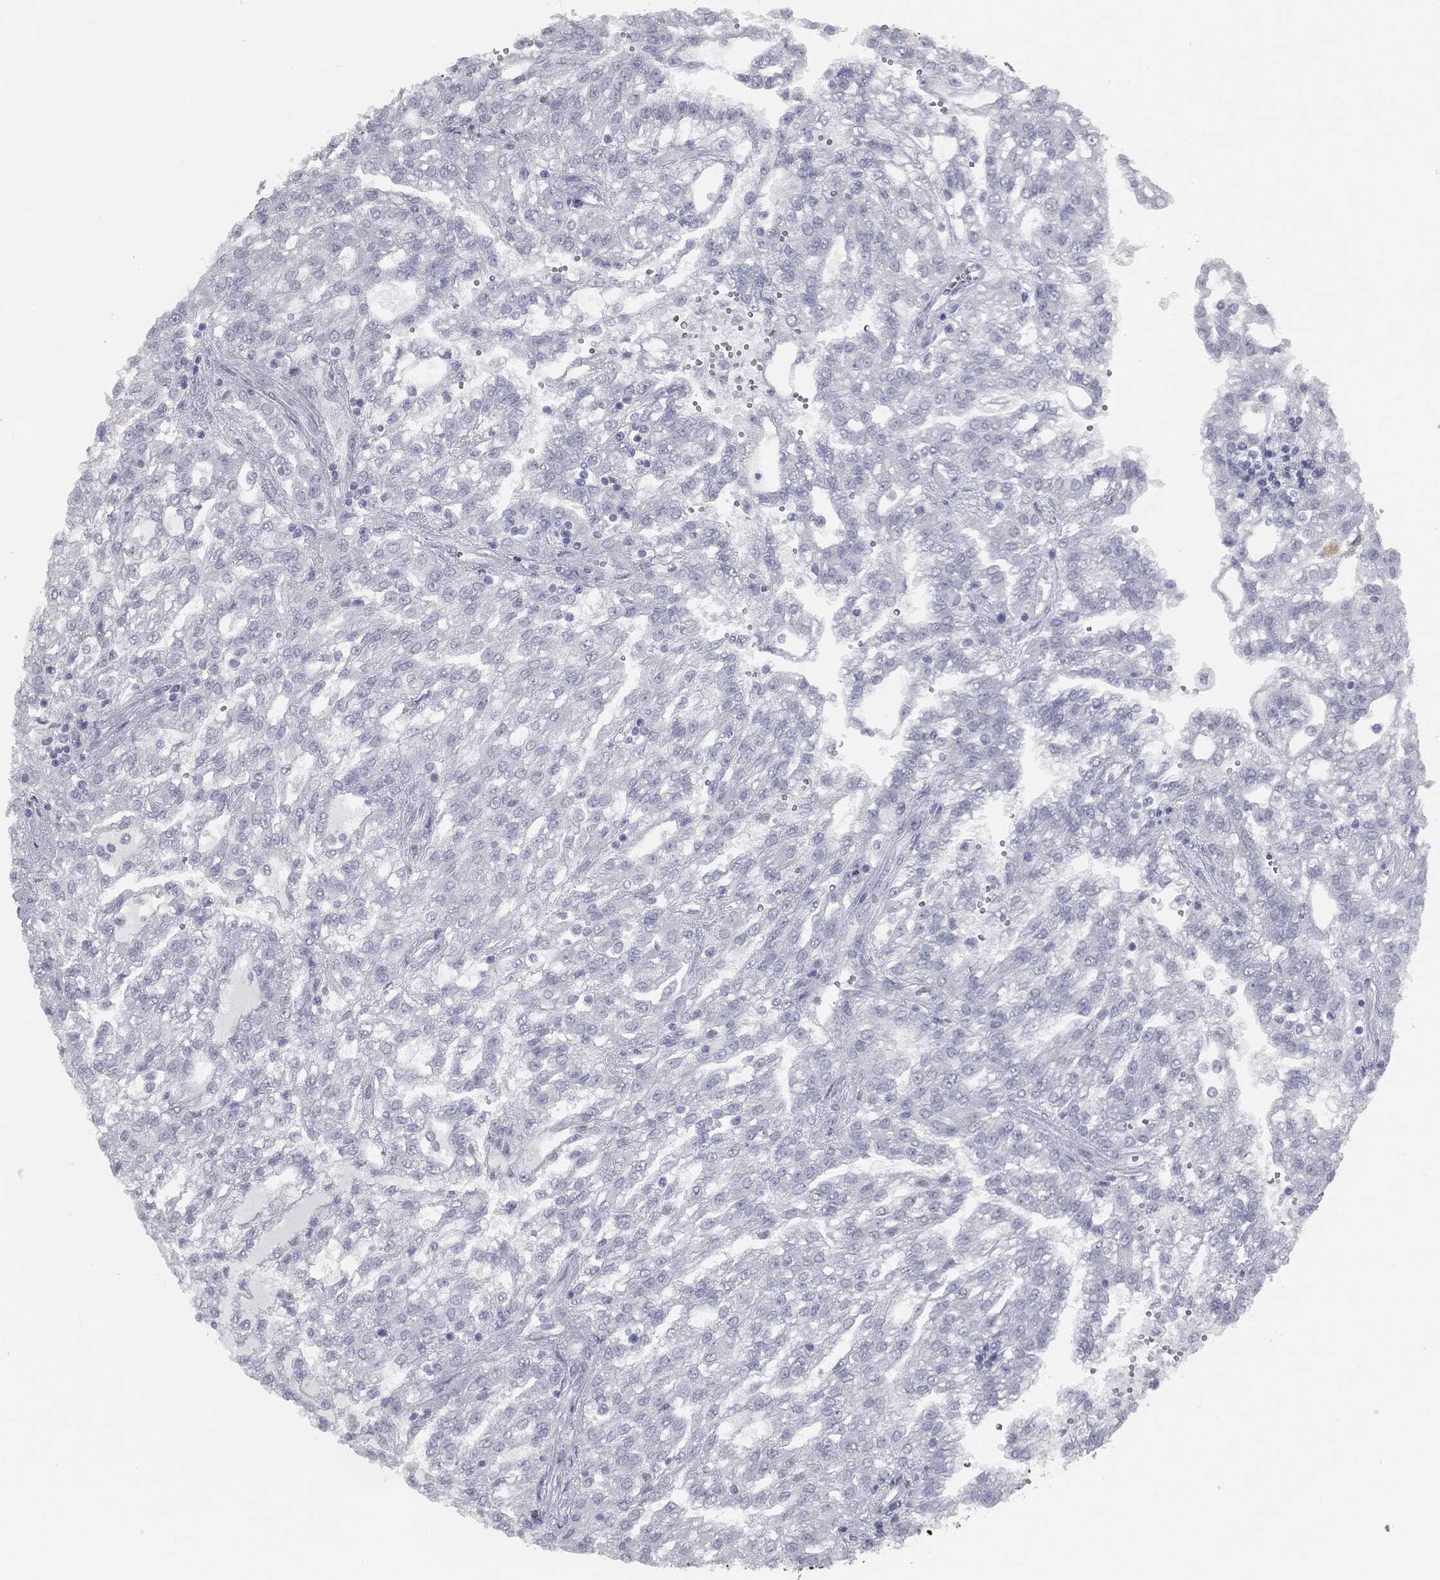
{"staining": {"intensity": "negative", "quantity": "none", "location": "none"}, "tissue": "renal cancer", "cell_type": "Tumor cells", "image_type": "cancer", "snomed": [{"axis": "morphology", "description": "Adenocarcinoma, NOS"}, {"axis": "topography", "description": "Kidney"}], "caption": "Micrograph shows no protein staining in tumor cells of renal cancer tissue.", "gene": "PRAME", "patient": {"sex": "male", "age": 63}}